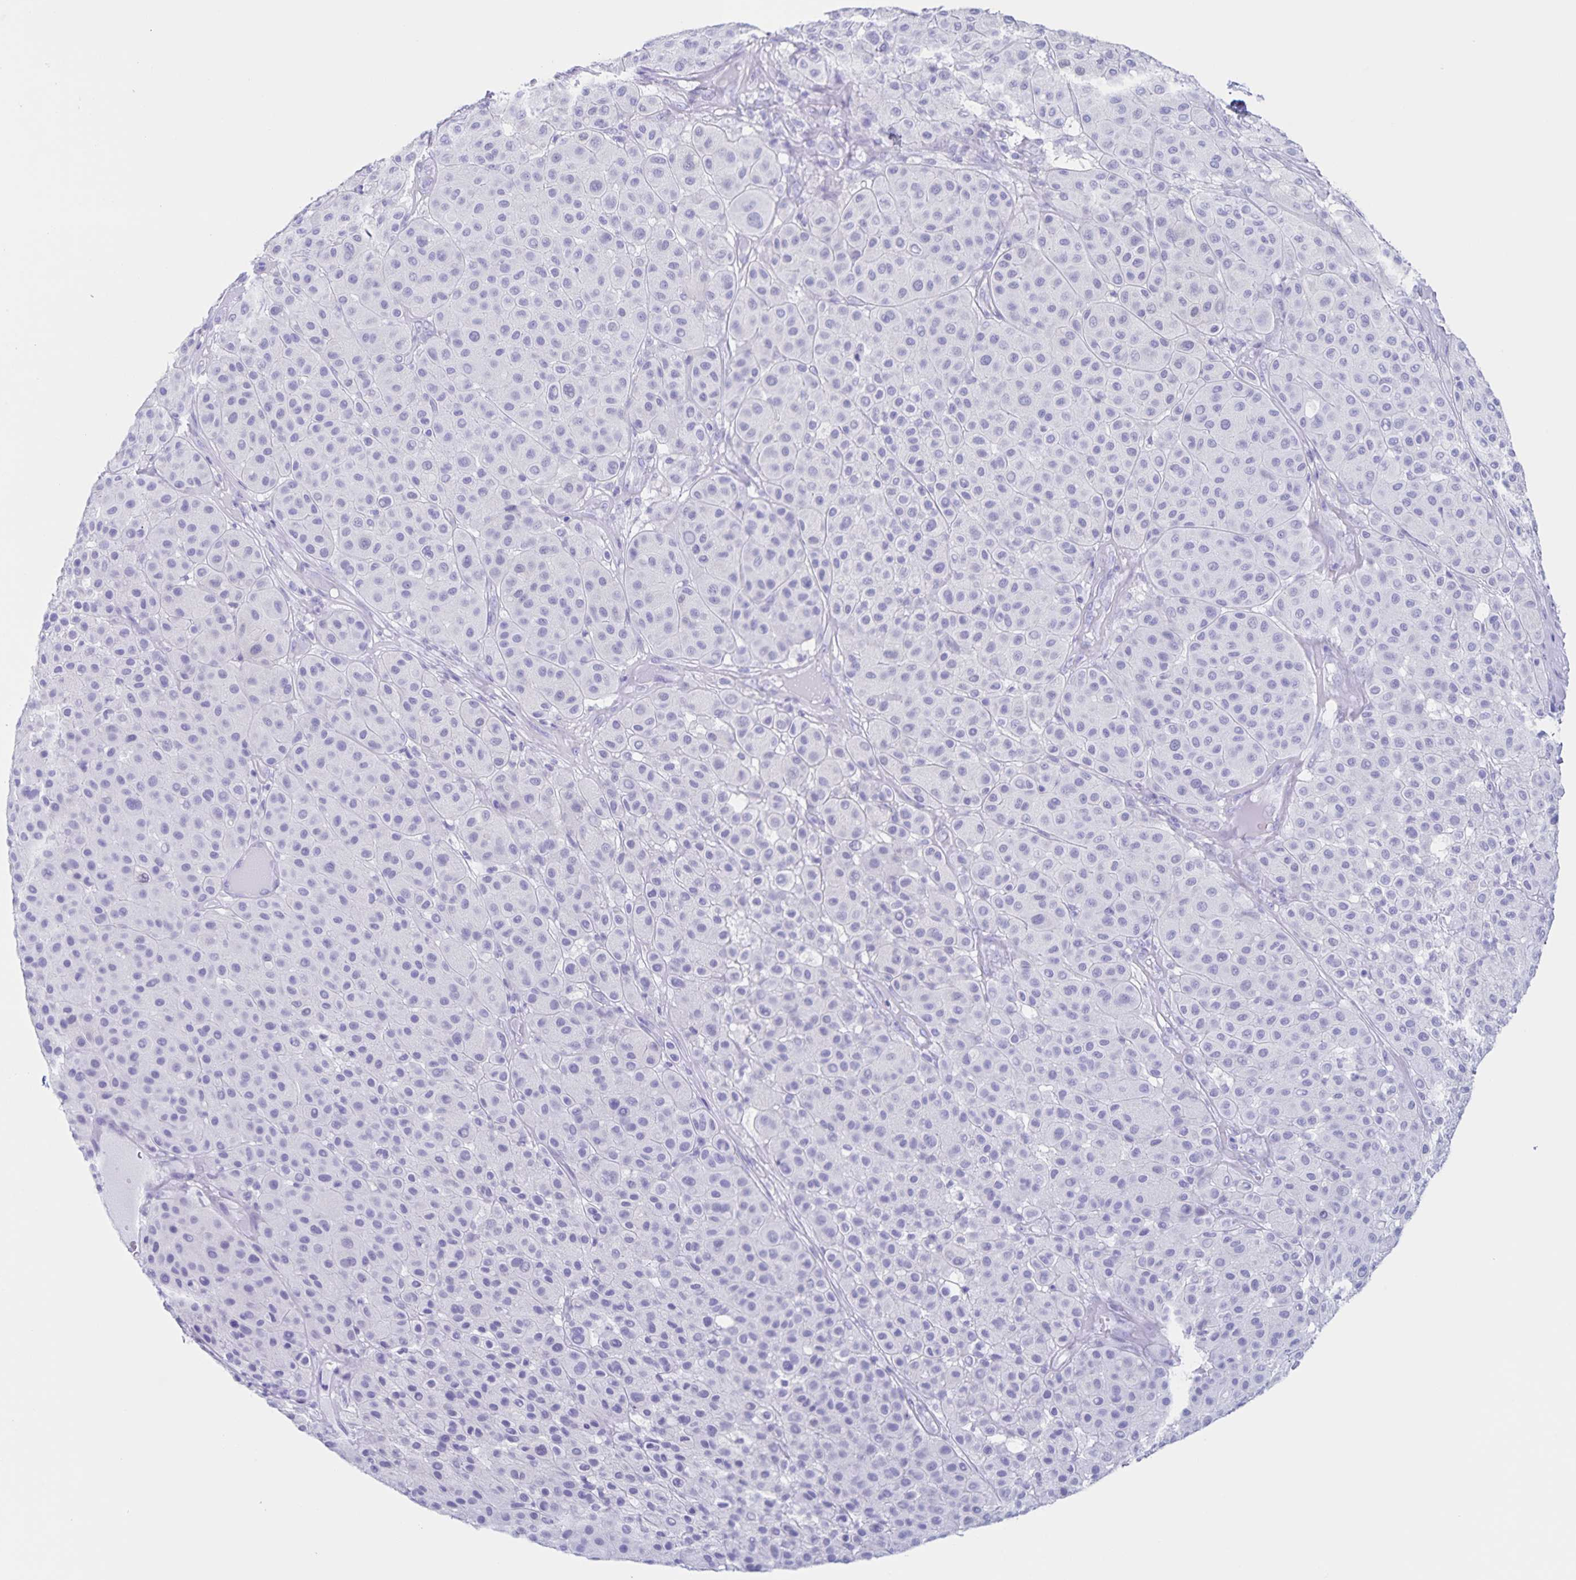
{"staining": {"intensity": "negative", "quantity": "none", "location": "none"}, "tissue": "melanoma", "cell_type": "Tumor cells", "image_type": "cancer", "snomed": [{"axis": "morphology", "description": "Malignant melanoma, Metastatic site"}, {"axis": "topography", "description": "Smooth muscle"}], "caption": "Immunohistochemistry (IHC) micrograph of melanoma stained for a protein (brown), which demonstrates no positivity in tumor cells.", "gene": "C12orf56", "patient": {"sex": "male", "age": 41}}